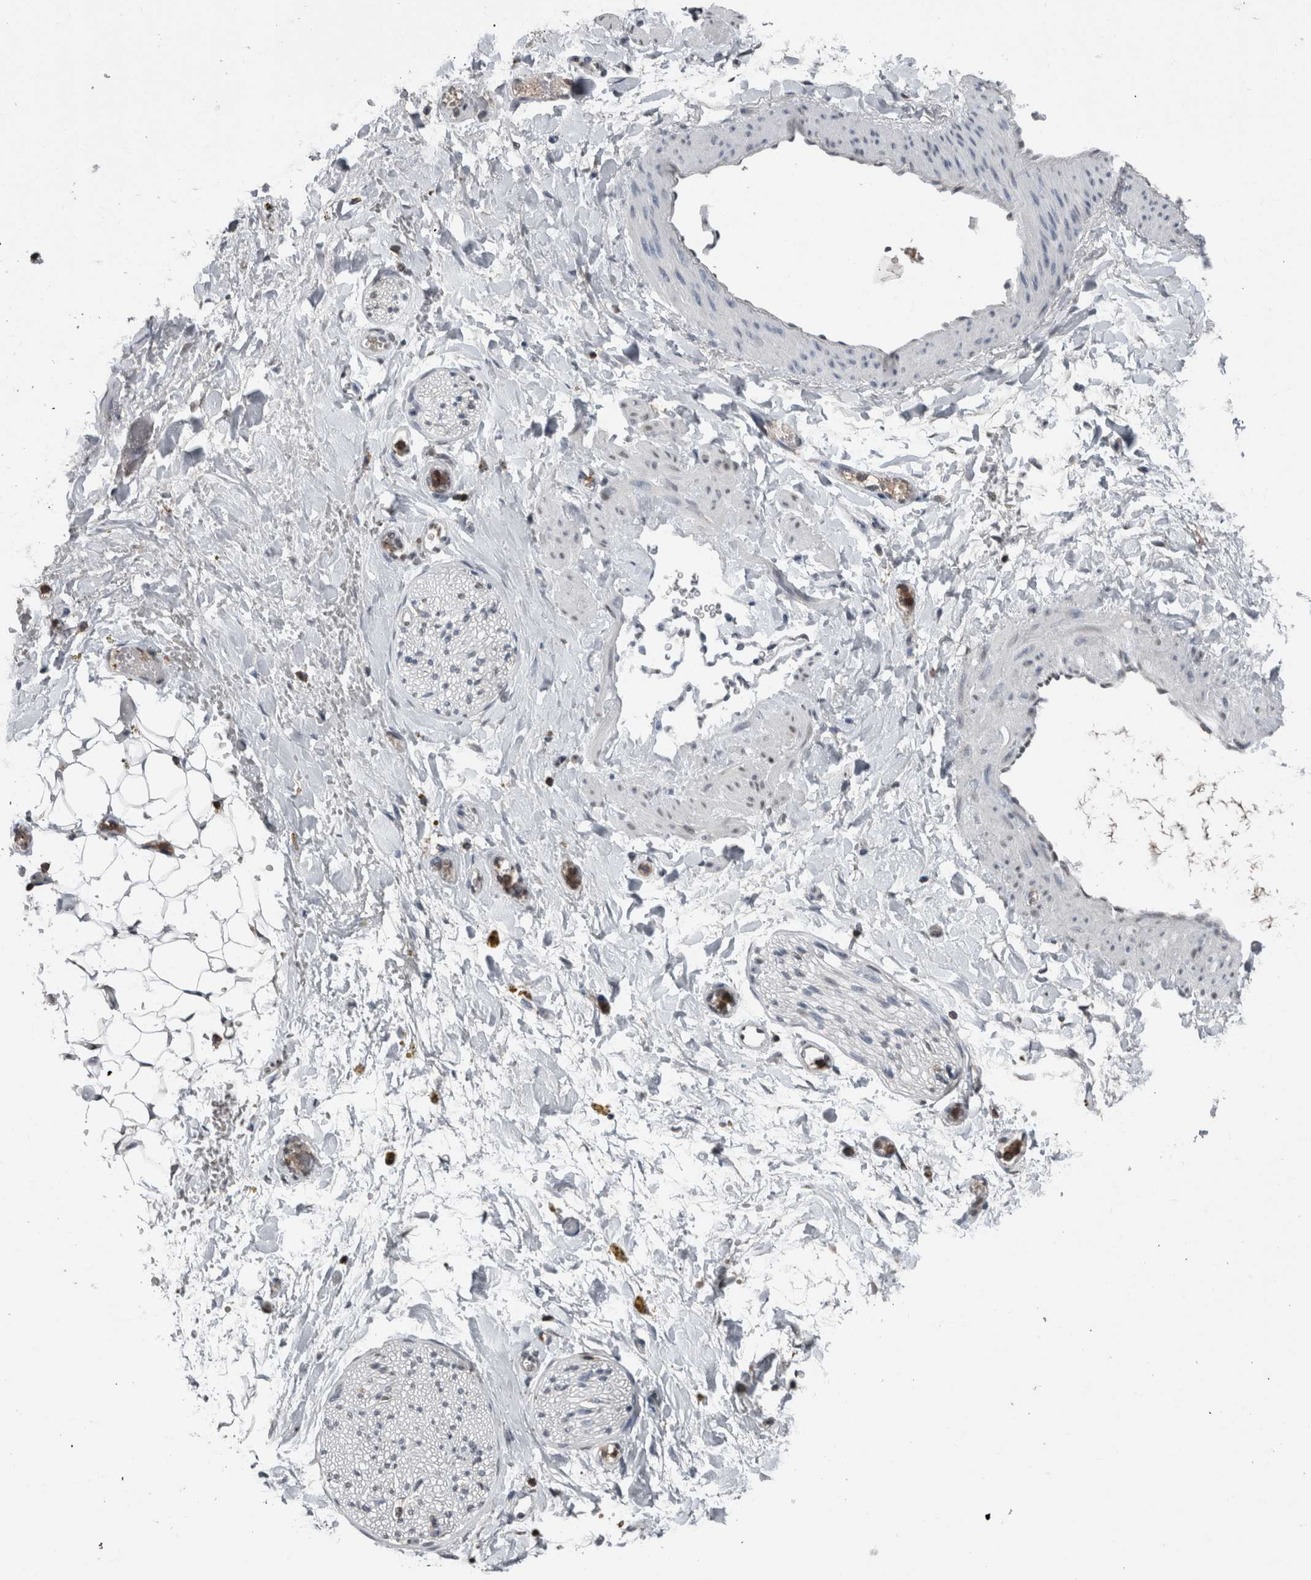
{"staining": {"intensity": "negative", "quantity": "none", "location": "none"}, "tissue": "adipose tissue", "cell_type": "Adipocytes", "image_type": "normal", "snomed": [{"axis": "morphology", "description": "Normal tissue, NOS"}, {"axis": "topography", "description": "Kidney"}, {"axis": "topography", "description": "Peripheral nerve tissue"}], "caption": "There is no significant positivity in adipocytes of adipose tissue.", "gene": "MAFF", "patient": {"sex": "male", "age": 7}}